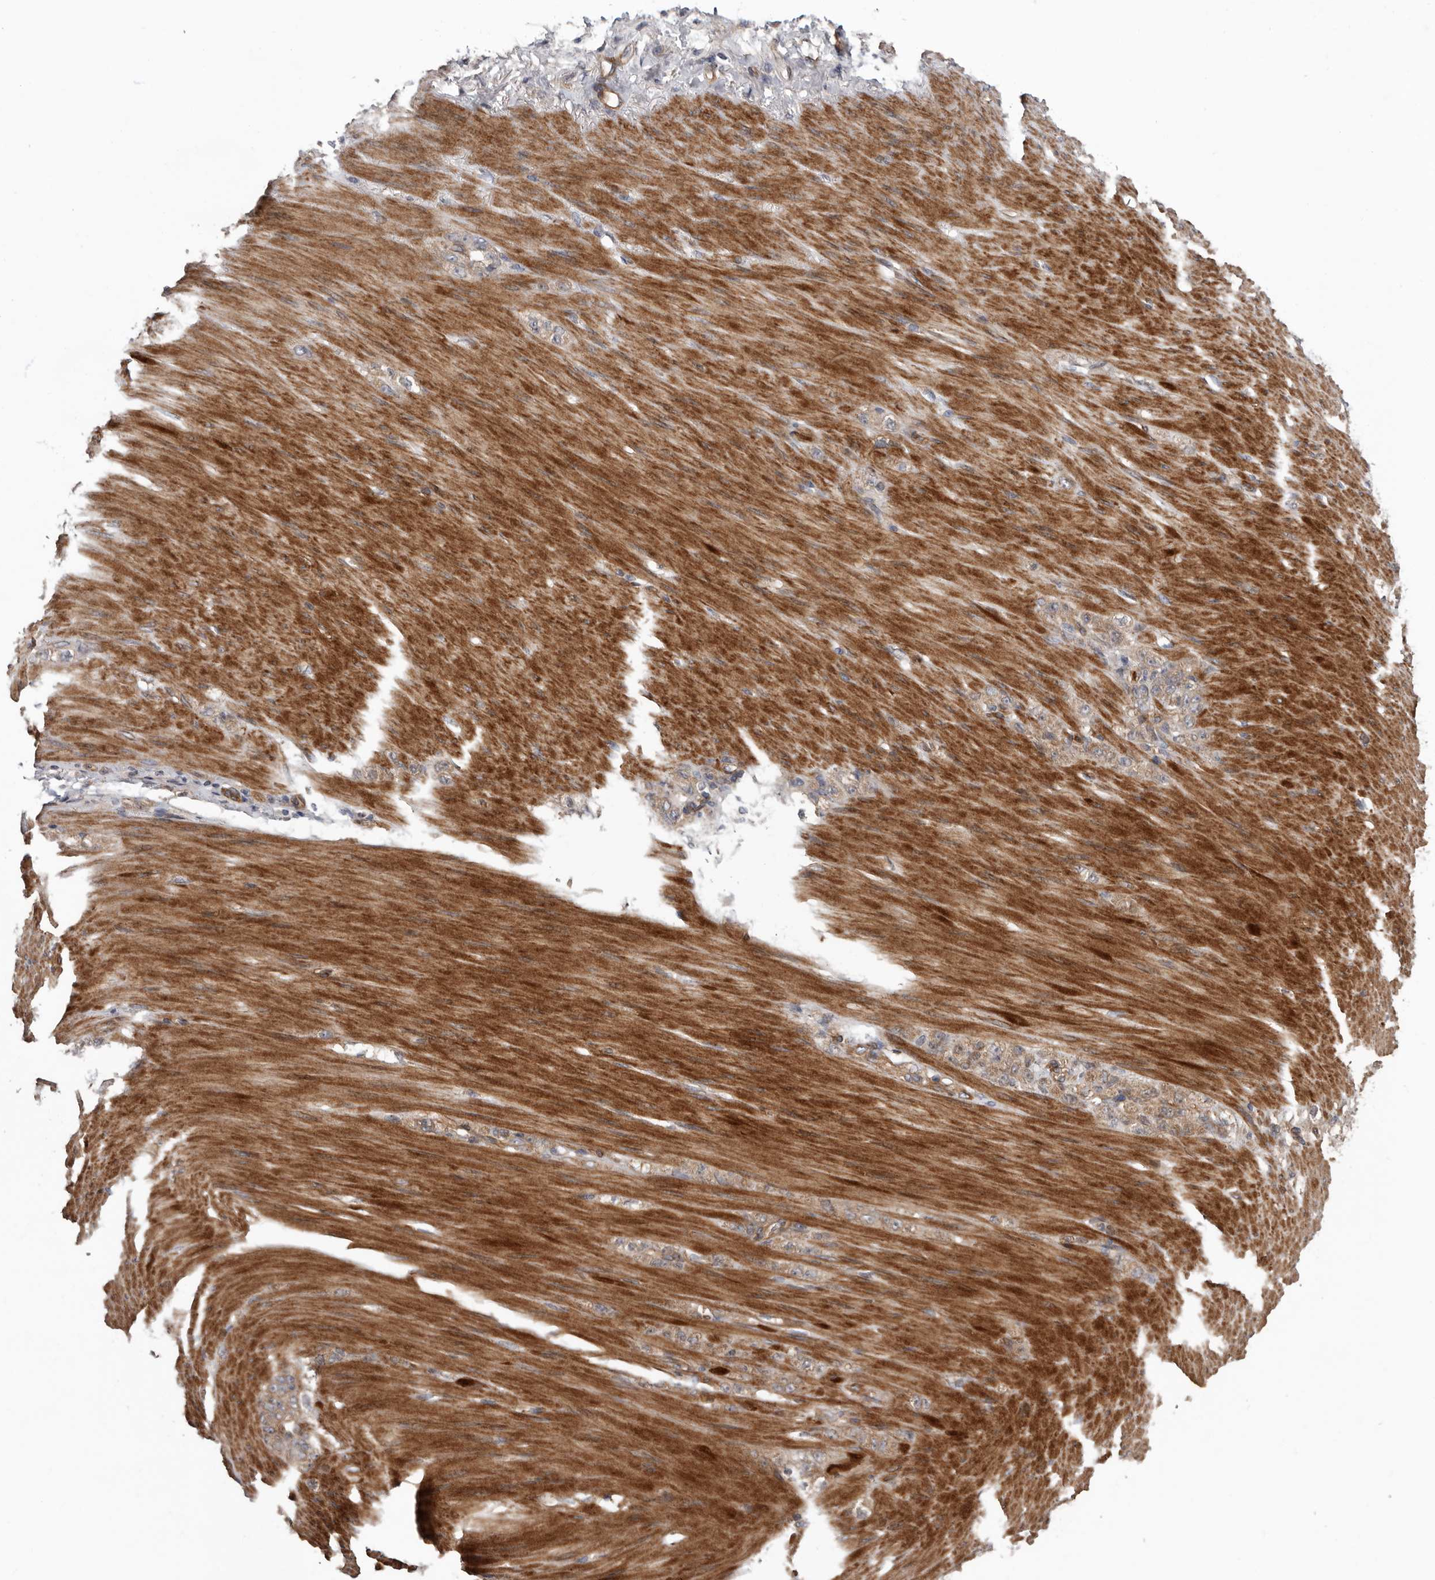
{"staining": {"intensity": "weak", "quantity": "<25%", "location": "cytoplasmic/membranous"}, "tissue": "stomach cancer", "cell_type": "Tumor cells", "image_type": "cancer", "snomed": [{"axis": "morphology", "description": "Normal tissue, NOS"}, {"axis": "morphology", "description": "Adenocarcinoma, NOS"}, {"axis": "topography", "description": "Stomach"}], "caption": "This is an immunohistochemistry (IHC) micrograph of human adenocarcinoma (stomach). There is no expression in tumor cells.", "gene": "ARHGEF5", "patient": {"sex": "male", "age": 82}}